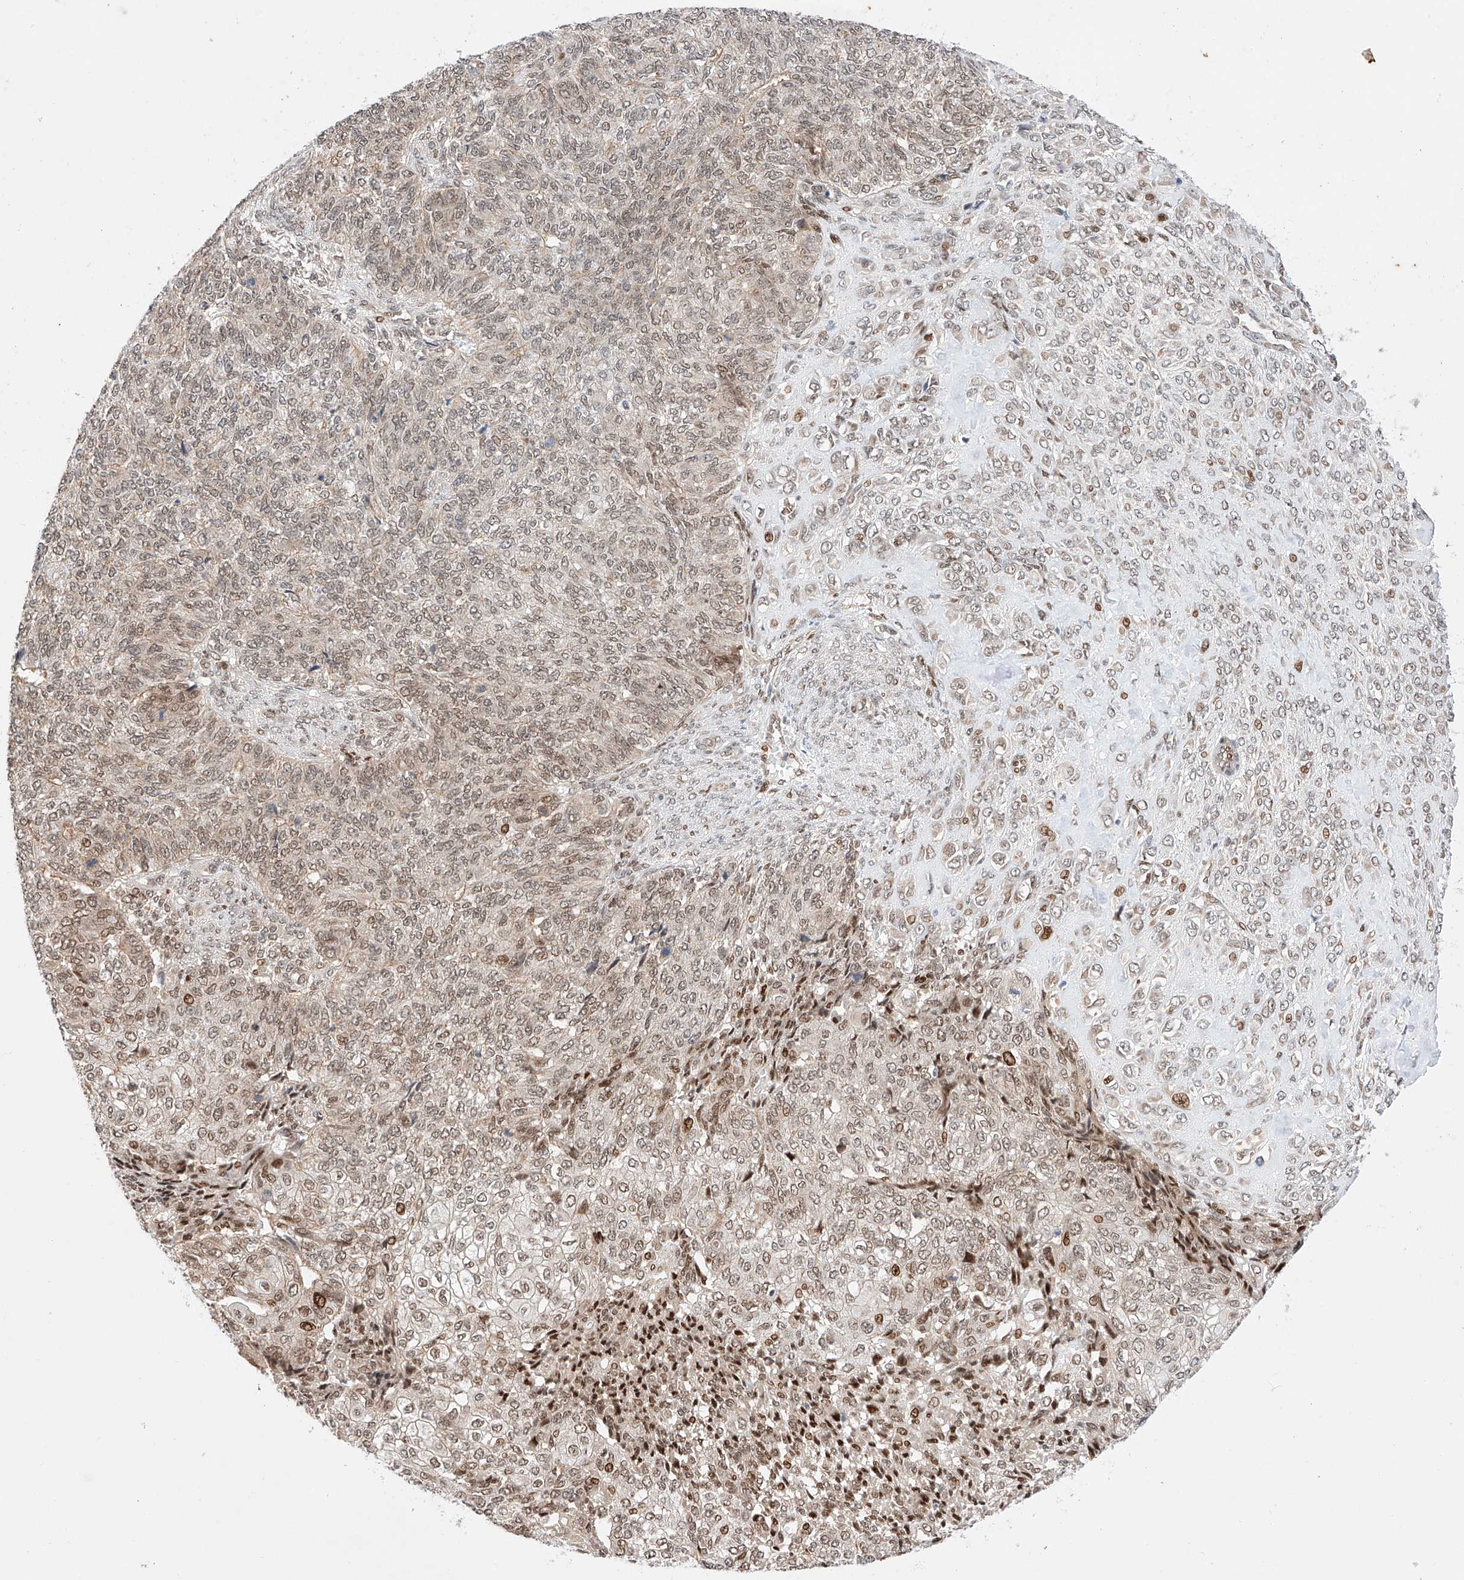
{"staining": {"intensity": "moderate", "quantity": ">75%", "location": "nuclear"}, "tissue": "endometrial cancer", "cell_type": "Tumor cells", "image_type": "cancer", "snomed": [{"axis": "morphology", "description": "Adenocarcinoma, NOS"}, {"axis": "topography", "description": "Endometrium"}], "caption": "A high-resolution micrograph shows immunohistochemistry (IHC) staining of endometrial cancer, which shows moderate nuclear positivity in approximately >75% of tumor cells.", "gene": "HDAC9", "patient": {"sex": "female", "age": 32}}